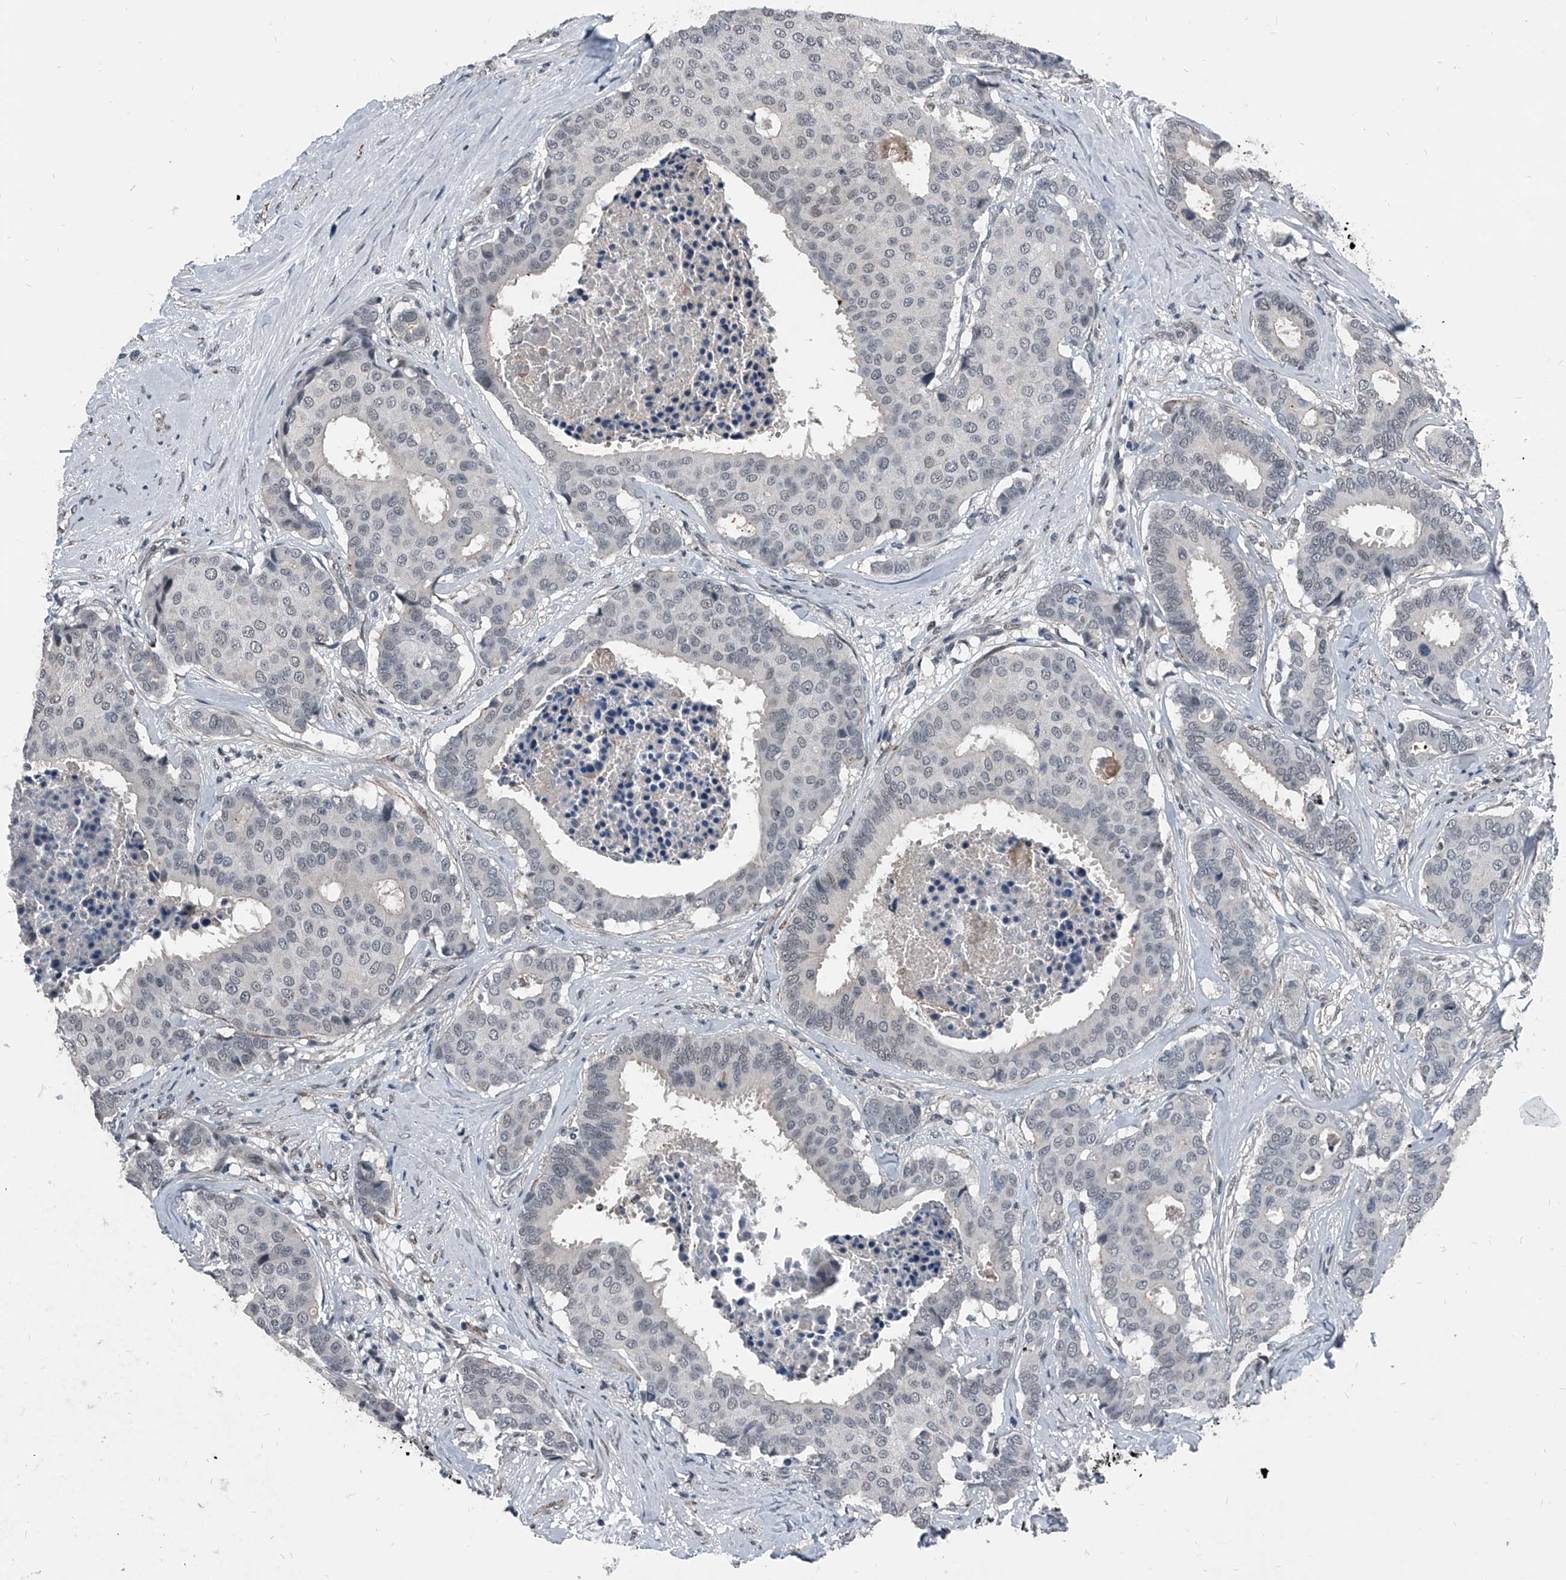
{"staining": {"intensity": "negative", "quantity": "none", "location": "none"}, "tissue": "breast cancer", "cell_type": "Tumor cells", "image_type": "cancer", "snomed": [{"axis": "morphology", "description": "Duct carcinoma"}, {"axis": "topography", "description": "Breast"}], "caption": "Human breast intraductal carcinoma stained for a protein using immunohistochemistry demonstrates no staining in tumor cells.", "gene": "MEN1", "patient": {"sex": "female", "age": 75}}